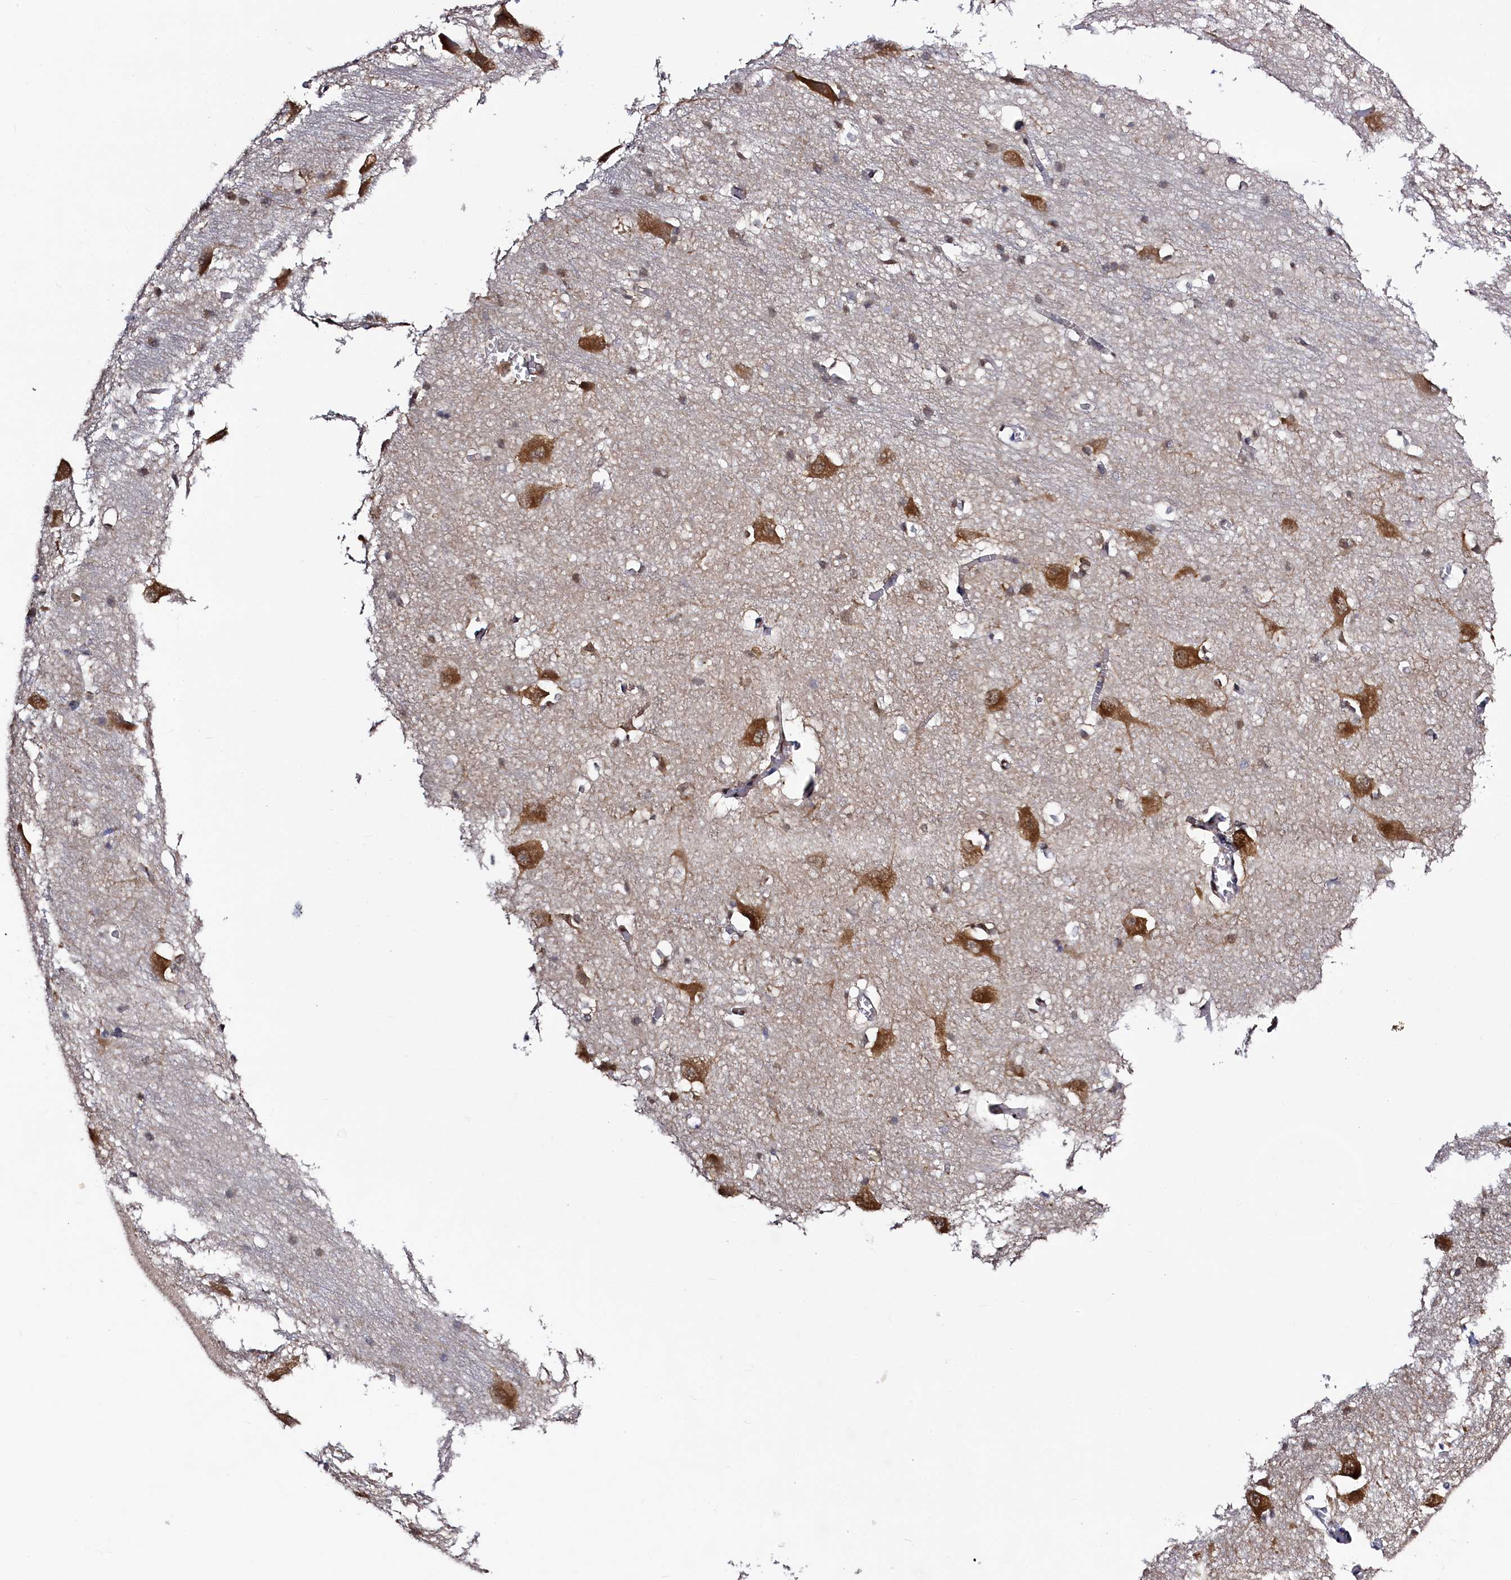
{"staining": {"intensity": "weak", "quantity": "<25%", "location": "cytoplasmic/membranous"}, "tissue": "caudate", "cell_type": "Glial cells", "image_type": "normal", "snomed": [{"axis": "morphology", "description": "Normal tissue, NOS"}, {"axis": "topography", "description": "Lateral ventricle wall"}], "caption": "Glial cells show no significant protein staining in unremarkable caudate. Brightfield microscopy of IHC stained with DAB (3,3'-diaminobenzidine) (brown) and hematoxylin (blue), captured at high magnification.", "gene": "SEC24C", "patient": {"sex": "male", "age": 37}}